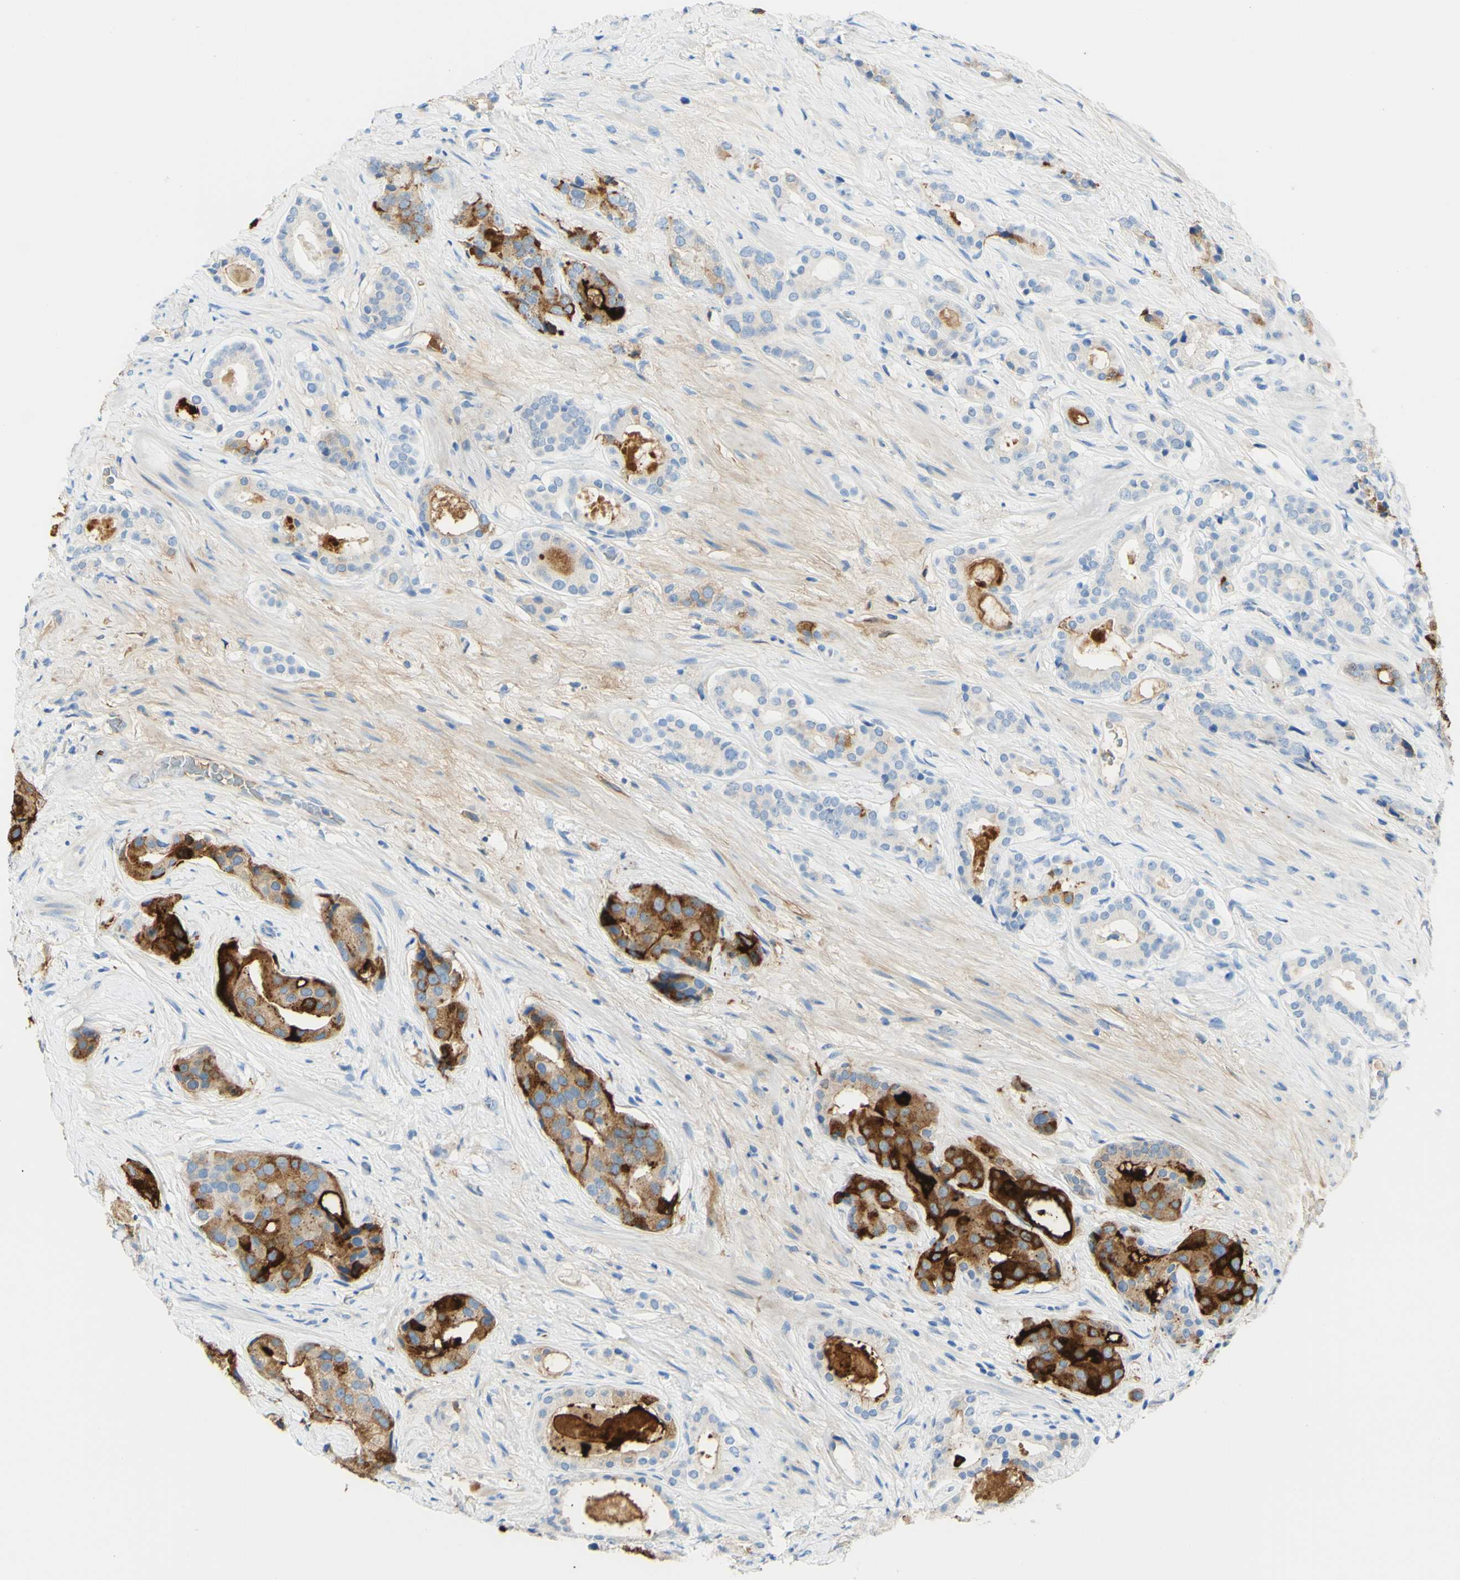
{"staining": {"intensity": "strong", "quantity": ">75%", "location": "cytoplasmic/membranous"}, "tissue": "prostate cancer", "cell_type": "Tumor cells", "image_type": "cancer", "snomed": [{"axis": "morphology", "description": "Adenocarcinoma, High grade"}, {"axis": "topography", "description": "Prostate"}], "caption": "Immunohistochemical staining of human high-grade adenocarcinoma (prostate) displays strong cytoplasmic/membranous protein expression in about >75% of tumor cells.", "gene": "PIGR", "patient": {"sex": "male", "age": 71}}